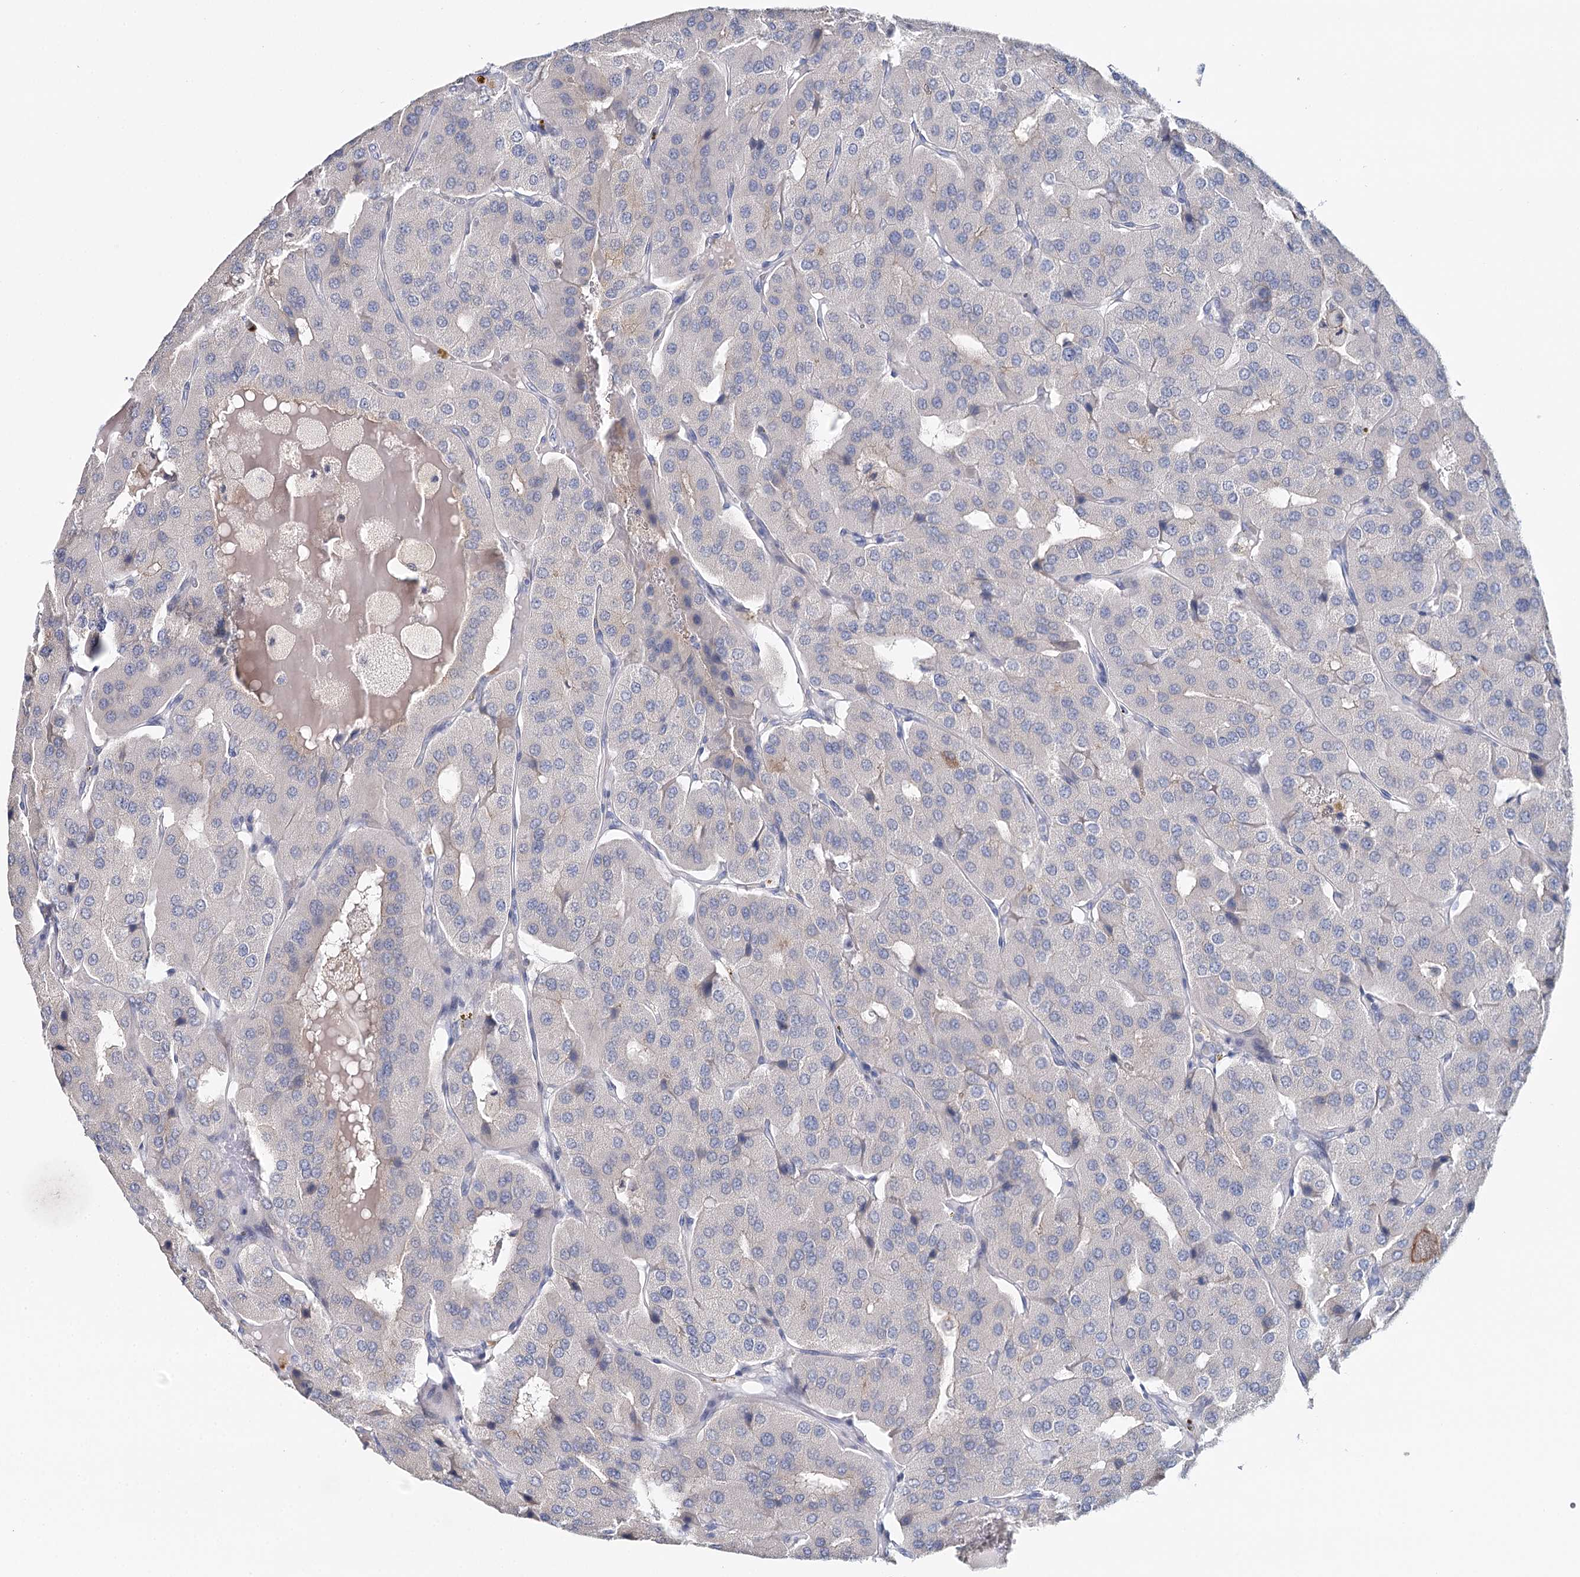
{"staining": {"intensity": "negative", "quantity": "none", "location": "none"}, "tissue": "parathyroid gland", "cell_type": "Glandular cells", "image_type": "normal", "snomed": [{"axis": "morphology", "description": "Normal tissue, NOS"}, {"axis": "morphology", "description": "Adenoma, NOS"}, {"axis": "topography", "description": "Parathyroid gland"}], "caption": "An IHC histopathology image of normal parathyroid gland is shown. There is no staining in glandular cells of parathyroid gland.", "gene": "DAPK1", "patient": {"sex": "female", "age": 86}}